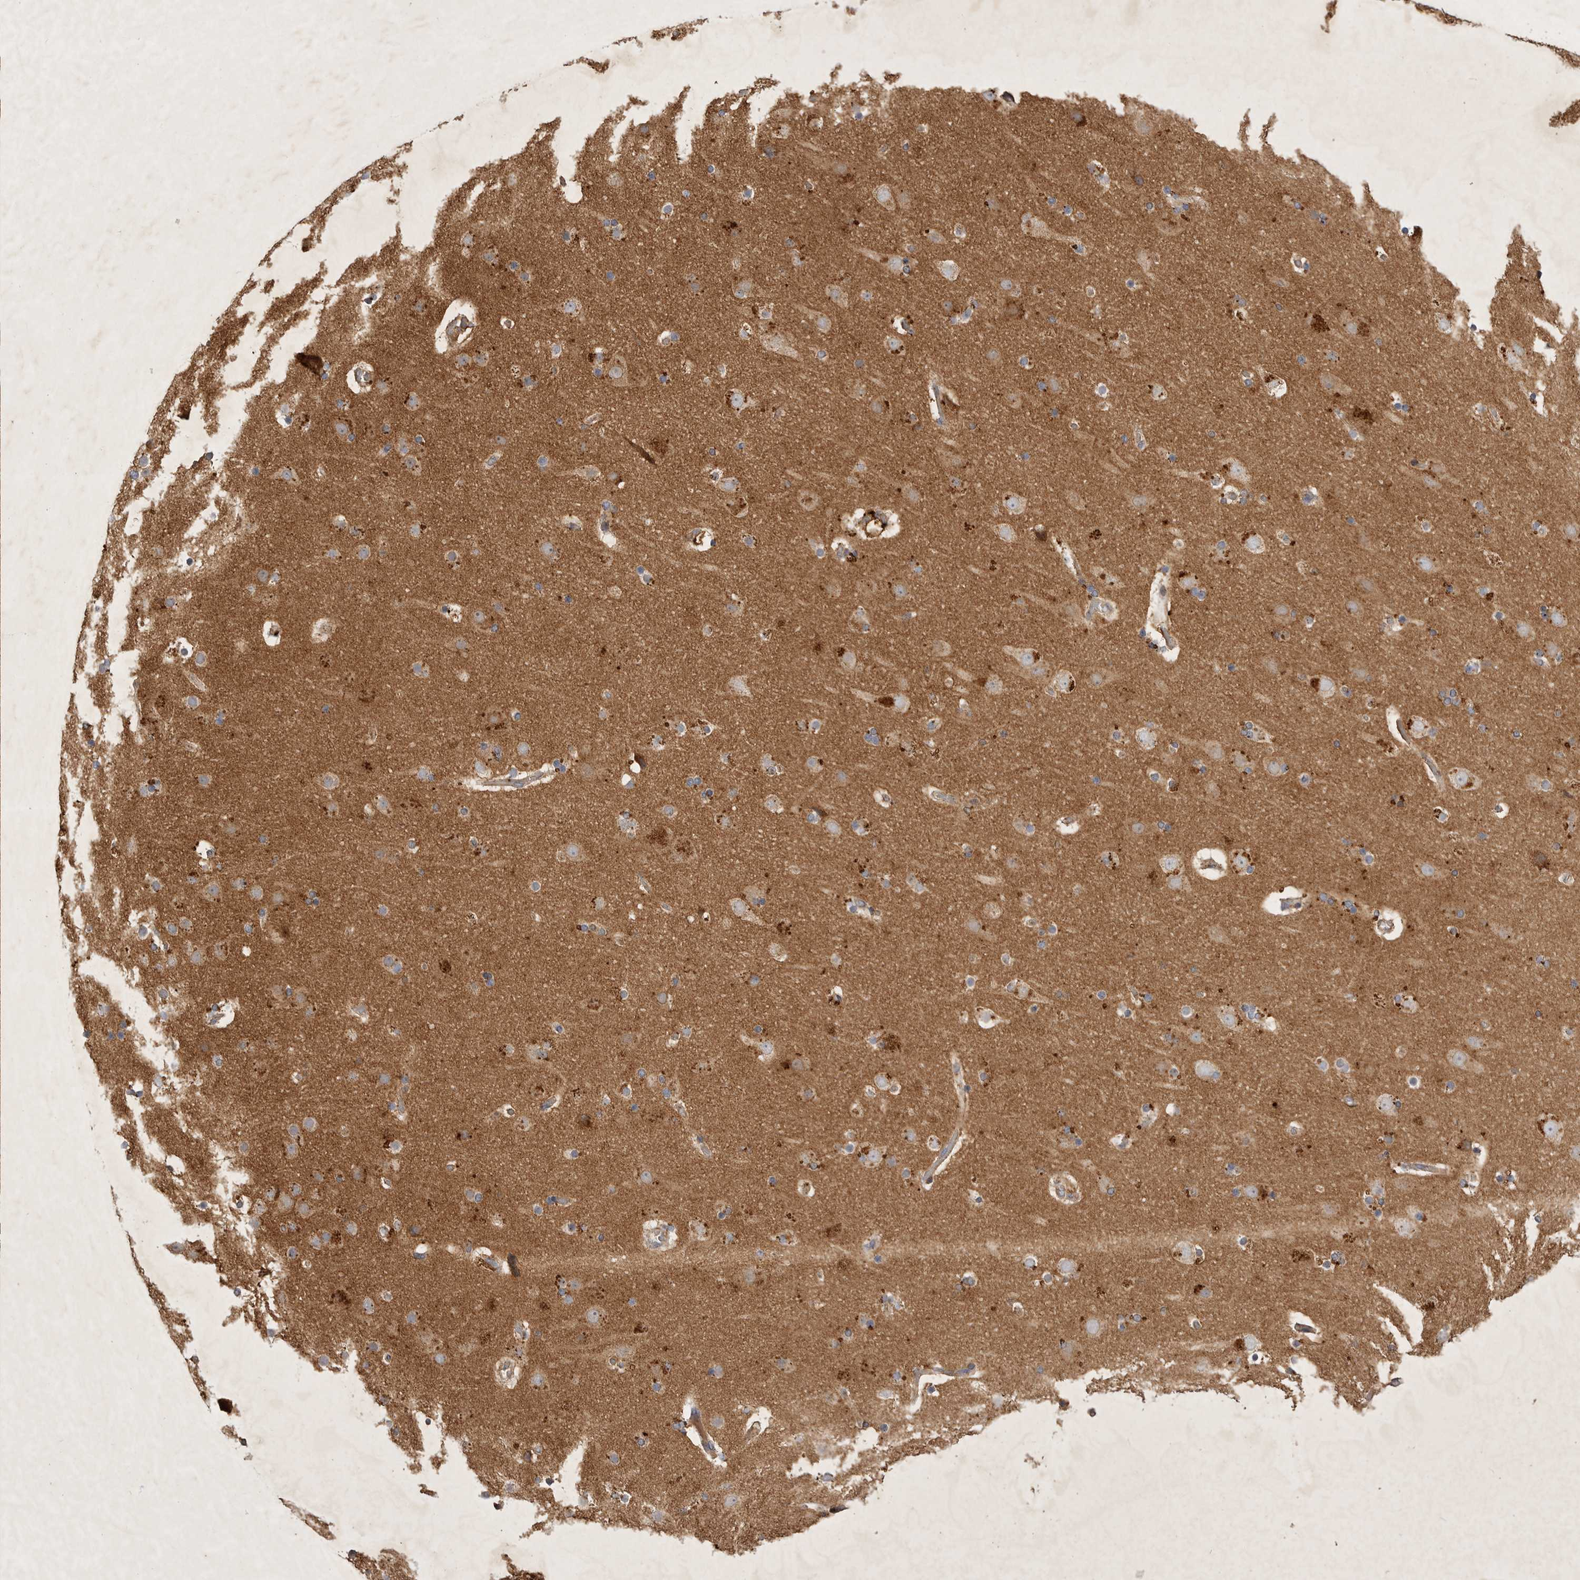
{"staining": {"intensity": "weak", "quantity": ">75%", "location": "cytoplasmic/membranous"}, "tissue": "cerebral cortex", "cell_type": "Endothelial cells", "image_type": "normal", "snomed": [{"axis": "morphology", "description": "Normal tissue, NOS"}, {"axis": "topography", "description": "Cerebral cortex"}], "caption": "Immunohistochemistry (IHC) (DAB) staining of normal cerebral cortex displays weak cytoplasmic/membranous protein expression in approximately >75% of endothelial cells.", "gene": "MRPL41", "patient": {"sex": "male", "age": 57}}